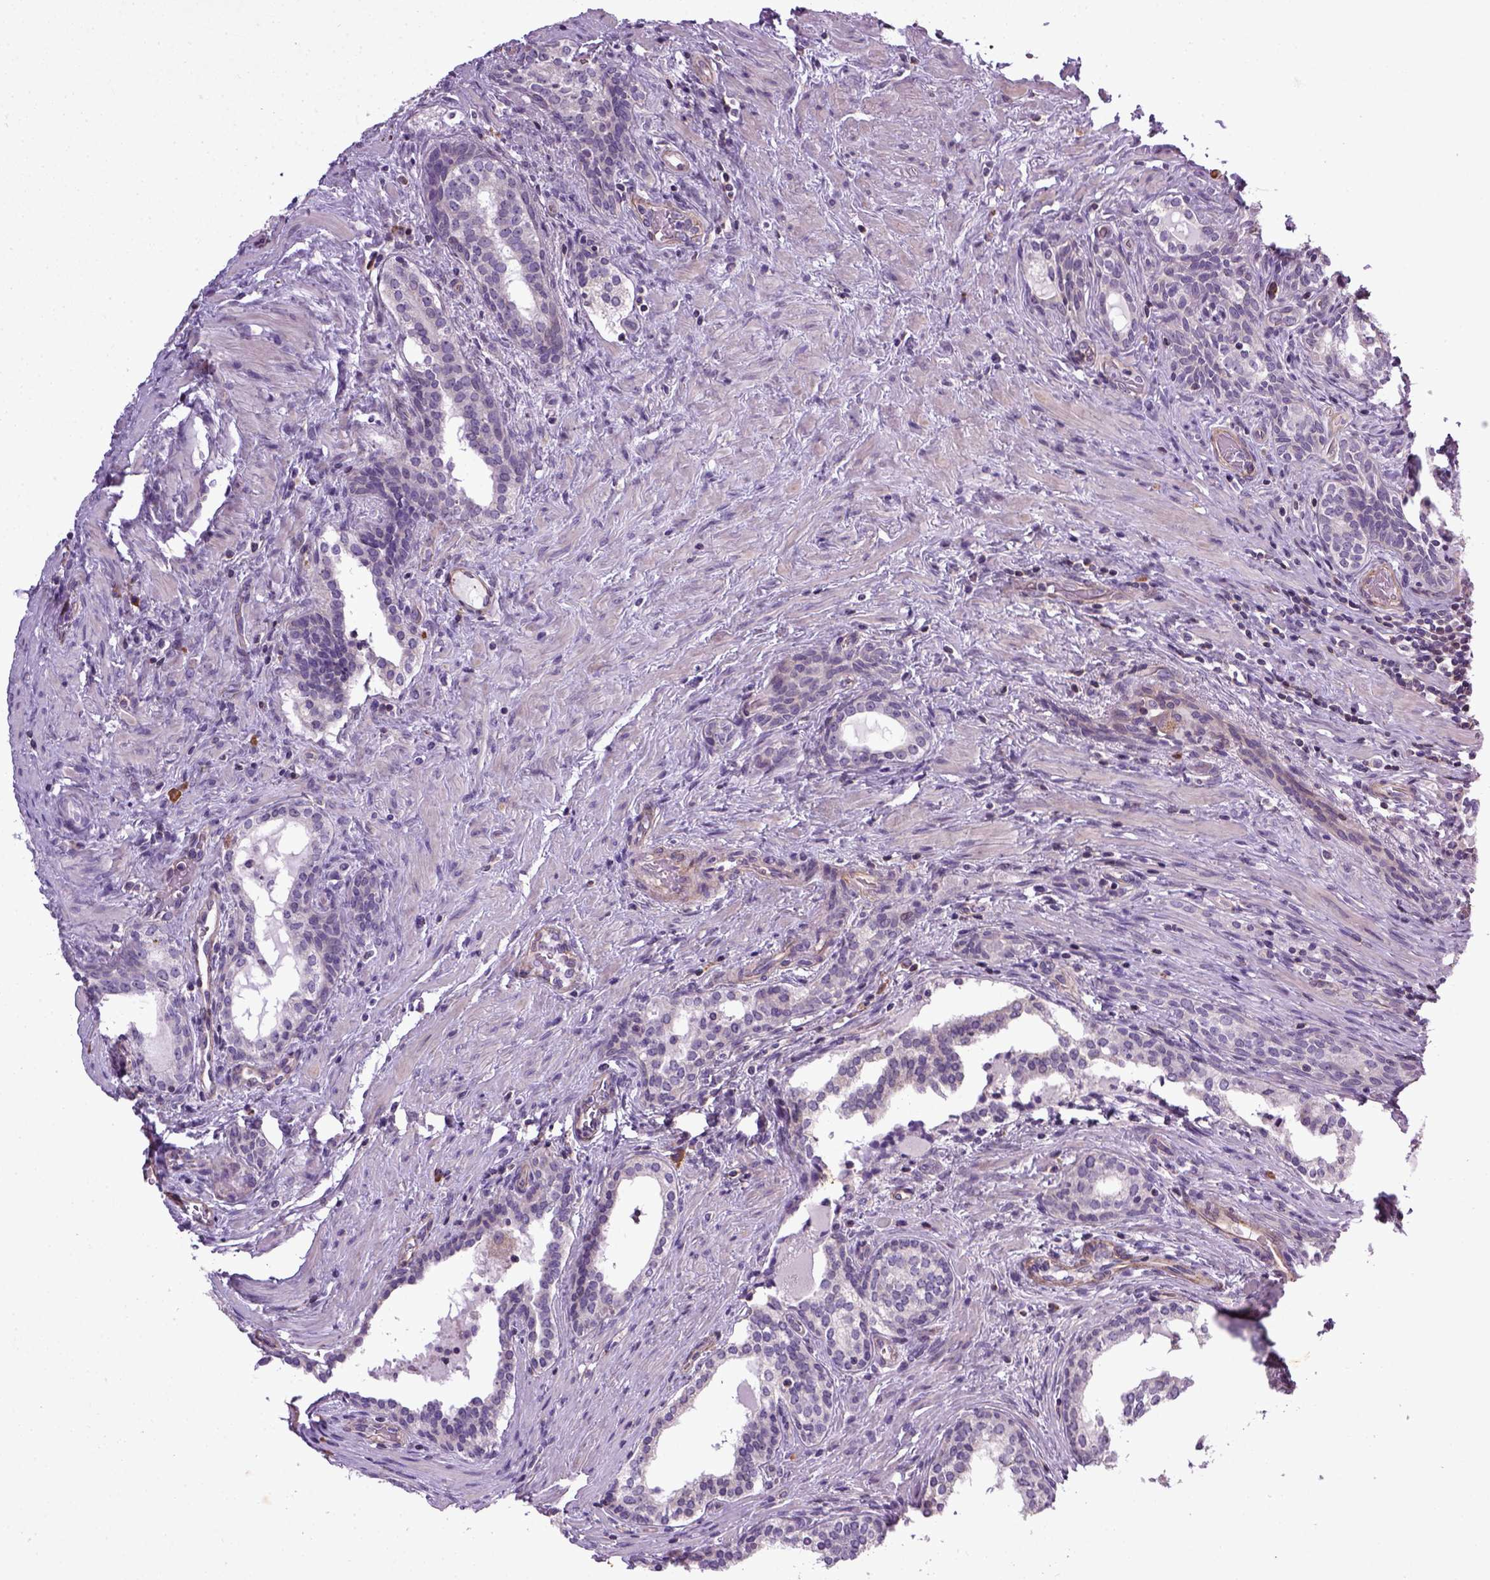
{"staining": {"intensity": "negative", "quantity": "none", "location": "none"}, "tissue": "prostate cancer", "cell_type": "Tumor cells", "image_type": "cancer", "snomed": [{"axis": "morphology", "description": "Adenocarcinoma, NOS"}, {"axis": "morphology", "description": "Adenocarcinoma, High grade"}, {"axis": "topography", "description": "Prostate"}], "caption": "An immunohistochemistry (IHC) histopathology image of adenocarcinoma (high-grade) (prostate) is shown. There is no staining in tumor cells of adenocarcinoma (high-grade) (prostate).", "gene": "TPRG1", "patient": {"sex": "male", "age": 61}}